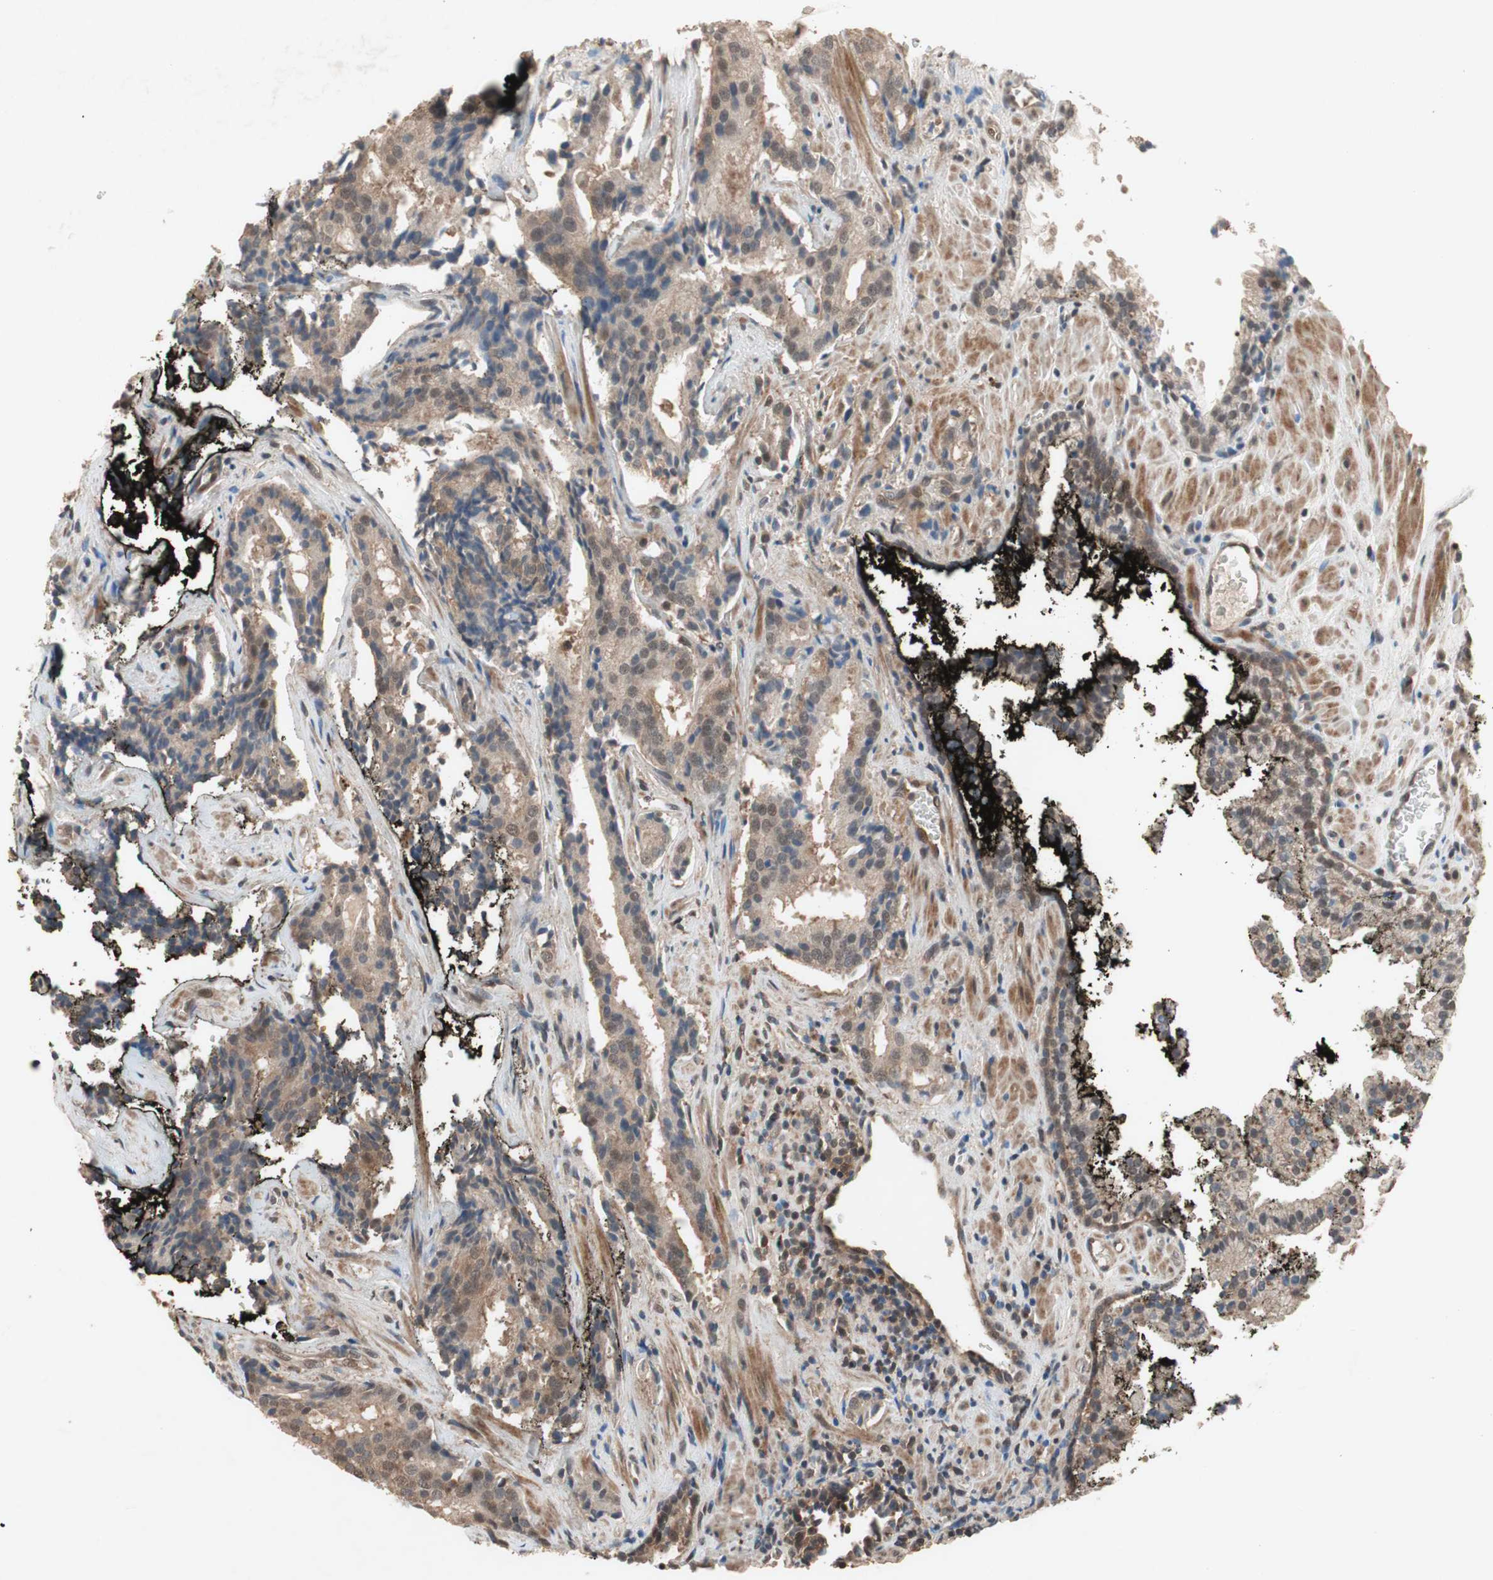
{"staining": {"intensity": "moderate", "quantity": ">75%", "location": "cytoplasmic/membranous,nuclear"}, "tissue": "prostate cancer", "cell_type": "Tumor cells", "image_type": "cancer", "snomed": [{"axis": "morphology", "description": "Adenocarcinoma, High grade"}, {"axis": "topography", "description": "Prostate"}], "caption": "A brown stain labels moderate cytoplasmic/membranous and nuclear staining of a protein in human prostate cancer tumor cells.", "gene": "GART", "patient": {"sex": "male", "age": 58}}